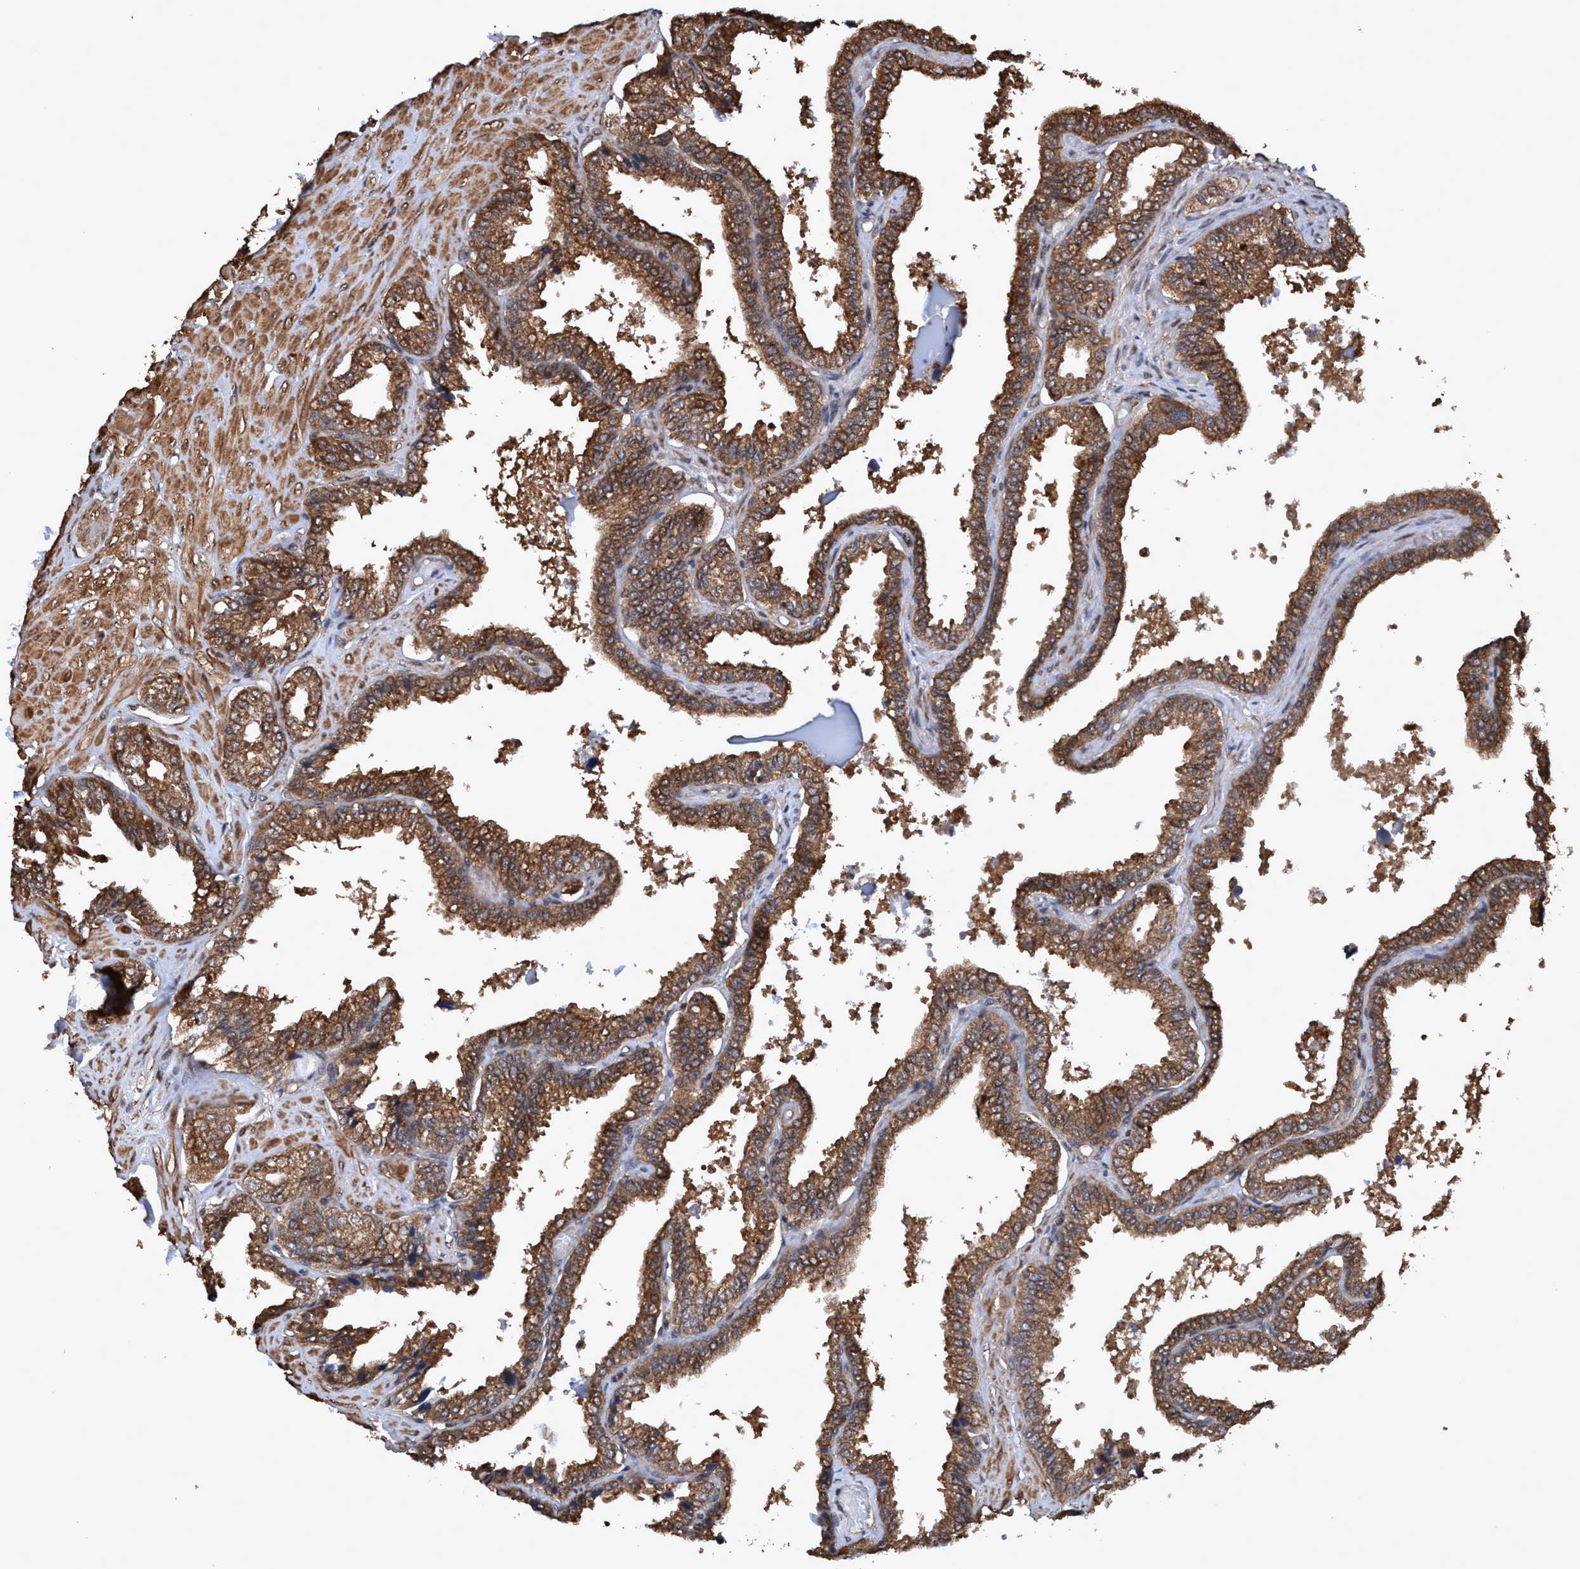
{"staining": {"intensity": "moderate", "quantity": ">75%", "location": "cytoplasmic/membranous"}, "tissue": "seminal vesicle", "cell_type": "Glandular cells", "image_type": "normal", "snomed": [{"axis": "morphology", "description": "Normal tissue, NOS"}, {"axis": "topography", "description": "Seminal veicle"}], "caption": "Protein staining of normal seminal vesicle displays moderate cytoplasmic/membranous expression in approximately >75% of glandular cells.", "gene": "TRPC7", "patient": {"sex": "male", "age": 46}}